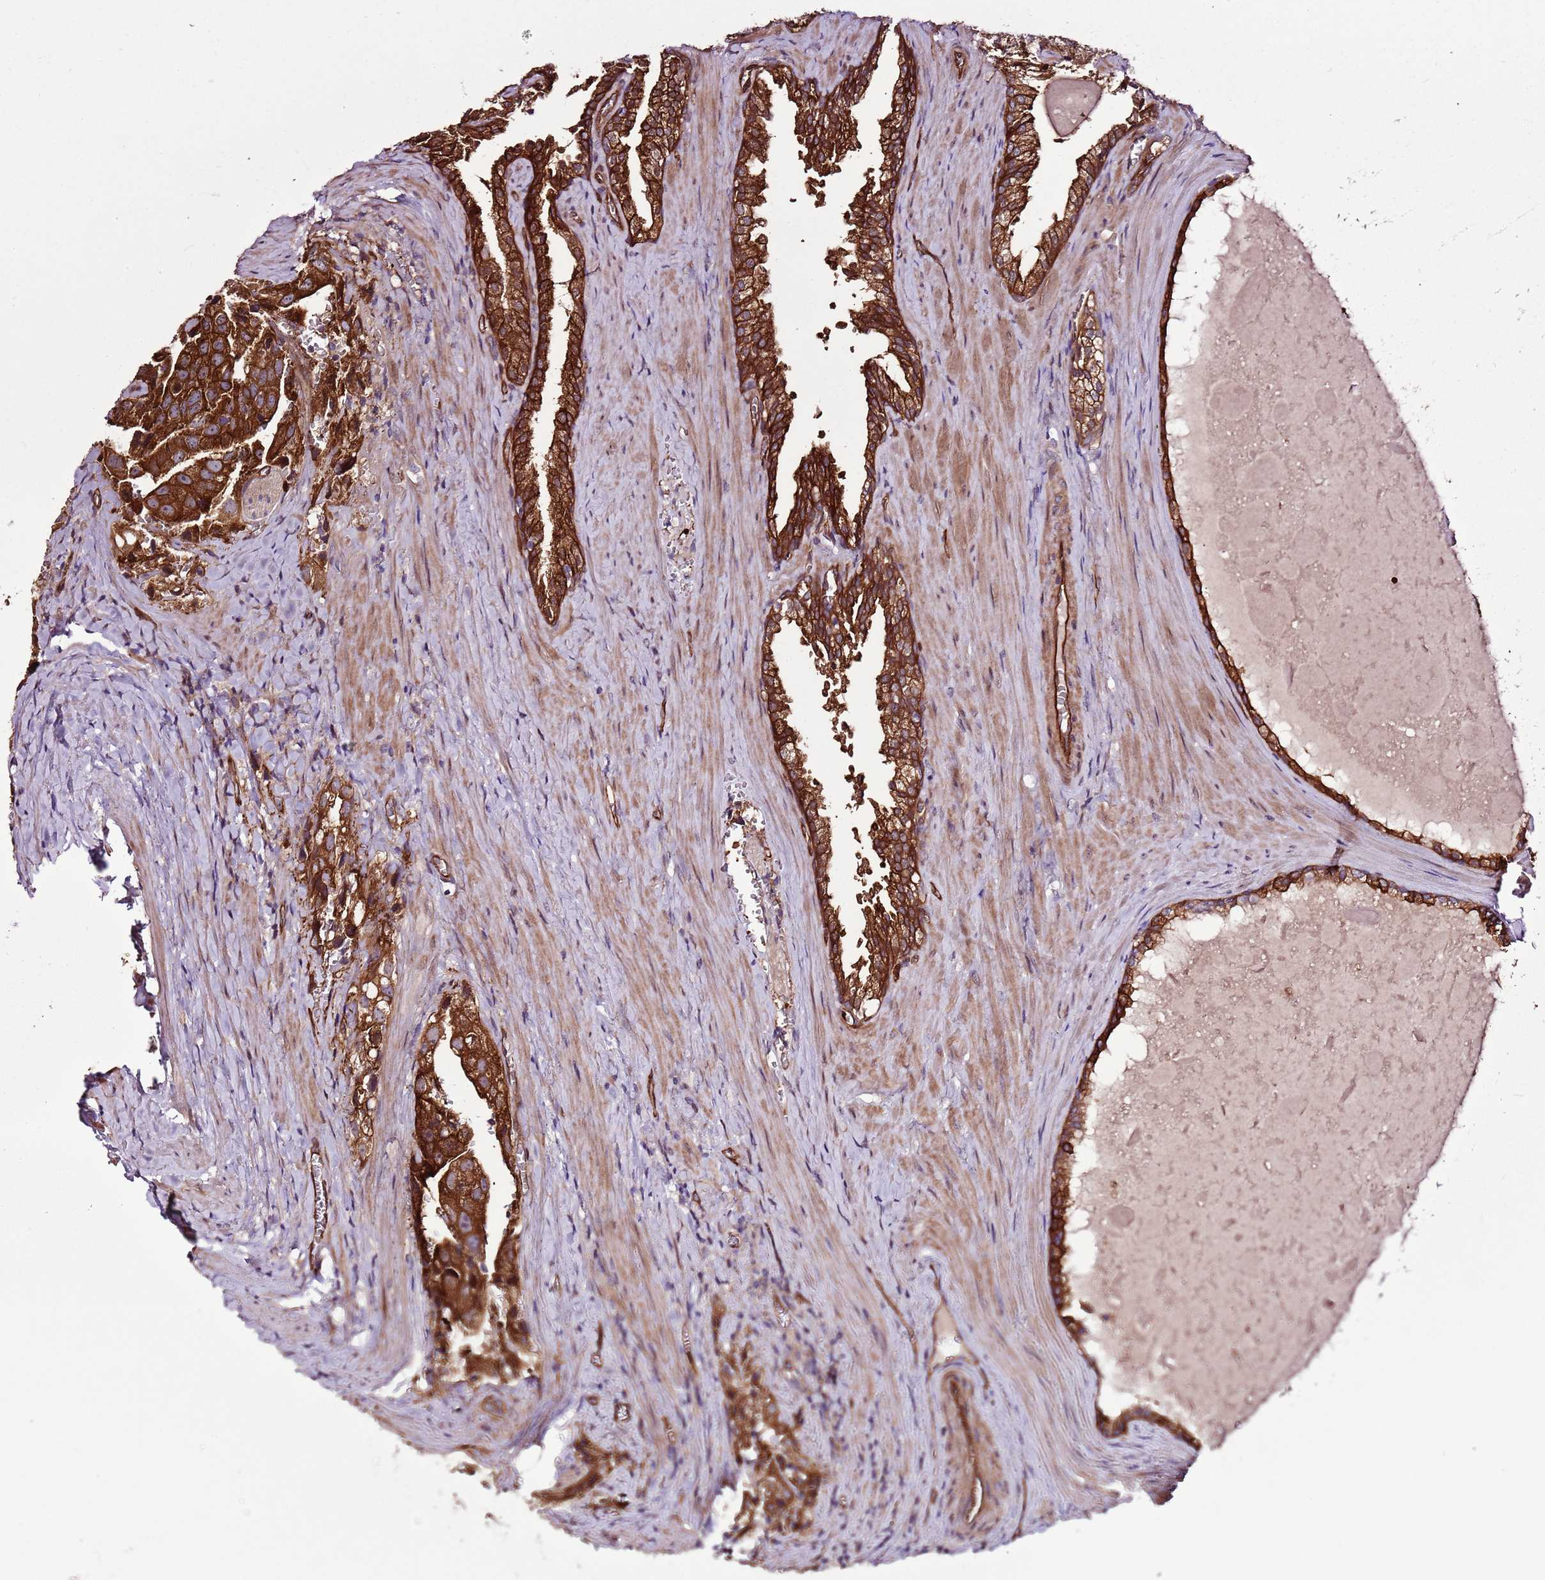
{"staining": {"intensity": "strong", "quantity": ">75%", "location": "cytoplasmic/membranous"}, "tissue": "prostate cancer", "cell_type": "Tumor cells", "image_type": "cancer", "snomed": [{"axis": "morphology", "description": "Adenocarcinoma, High grade"}, {"axis": "topography", "description": "Prostate"}], "caption": "Strong cytoplasmic/membranous positivity for a protein is identified in about >75% of tumor cells of prostate cancer (adenocarcinoma (high-grade)) using immunohistochemistry.", "gene": "ZNF827", "patient": {"sex": "male", "age": 68}}